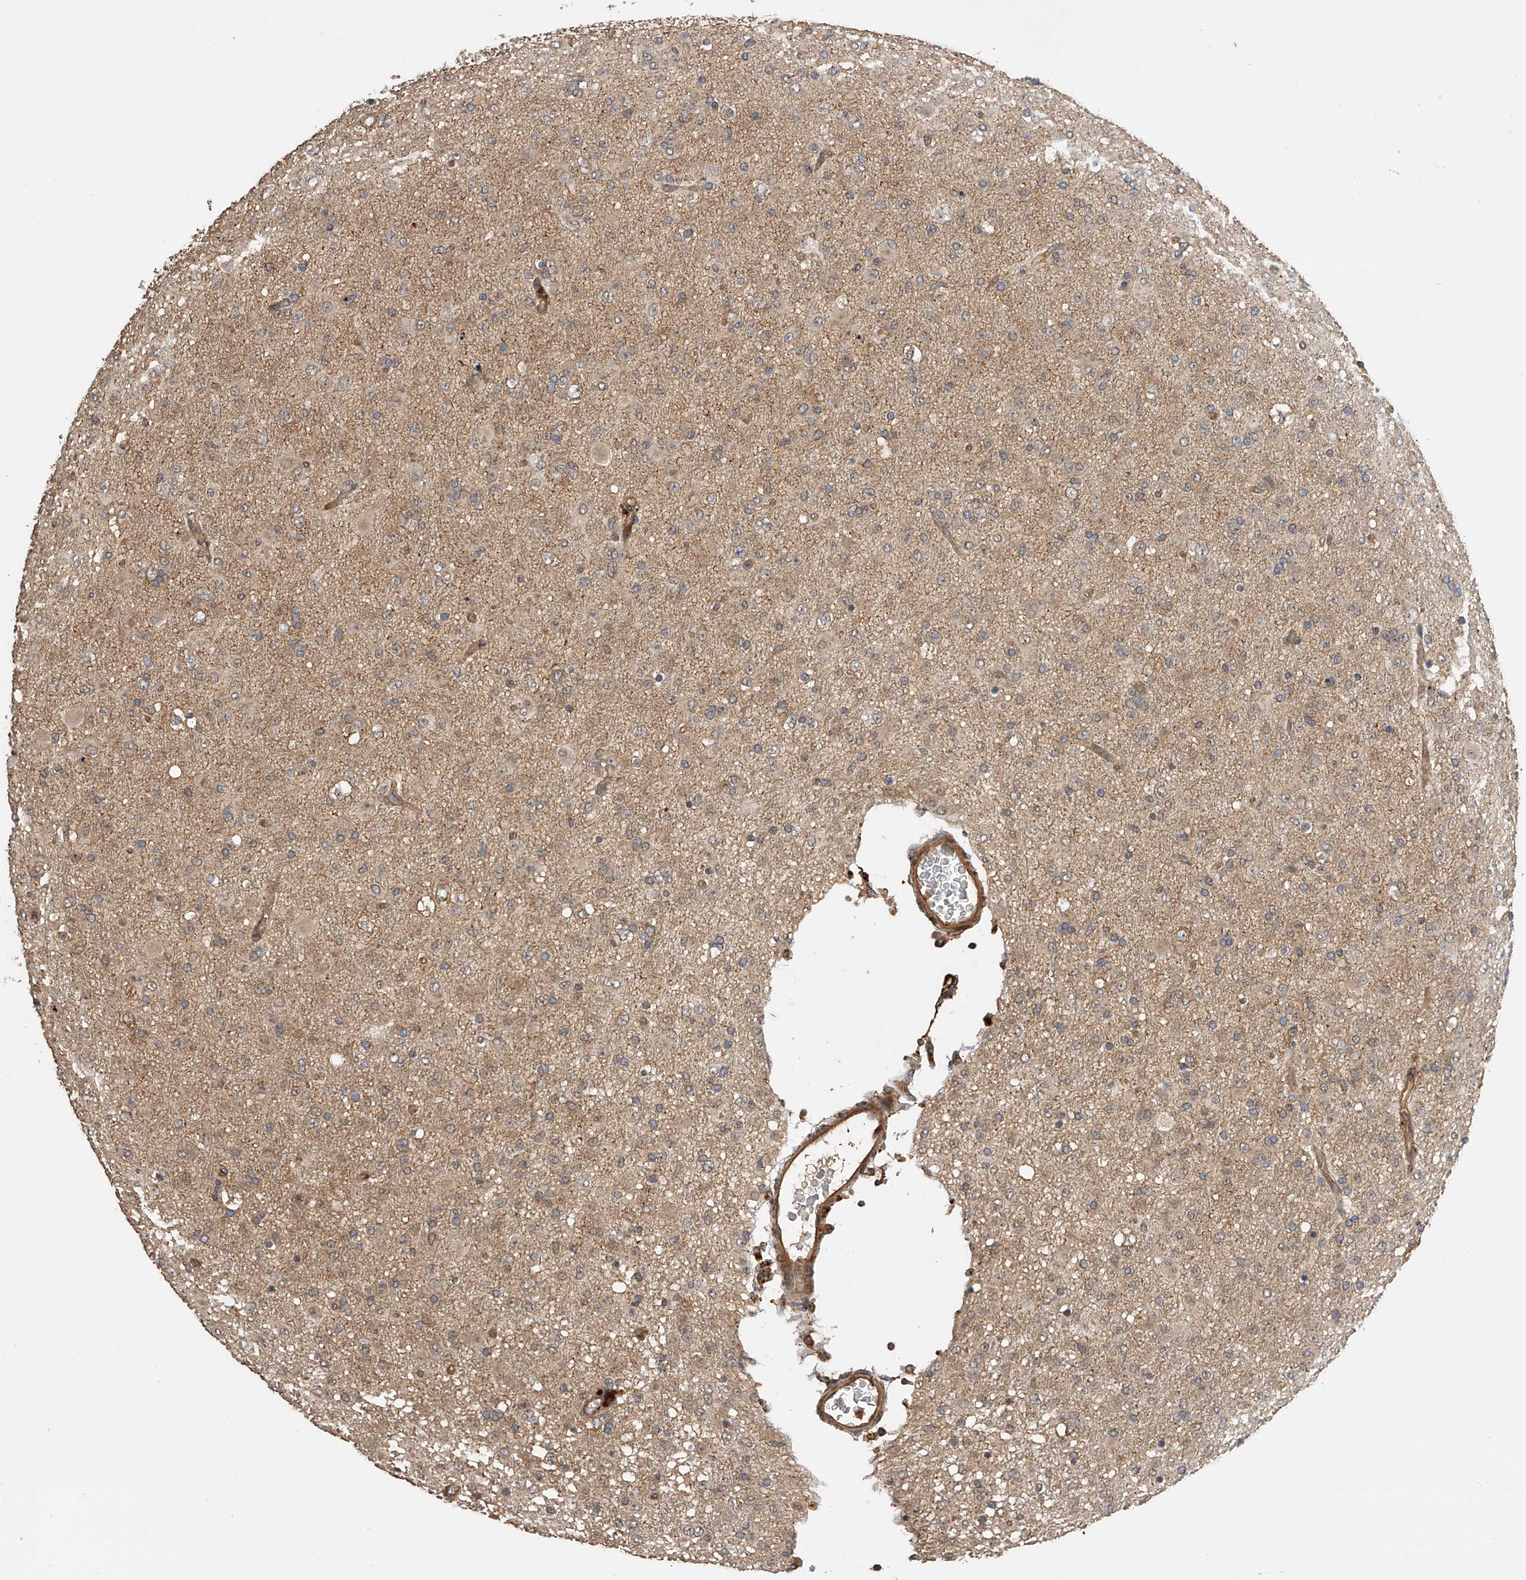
{"staining": {"intensity": "negative", "quantity": "none", "location": "none"}, "tissue": "glioma", "cell_type": "Tumor cells", "image_type": "cancer", "snomed": [{"axis": "morphology", "description": "Glioma, malignant, Low grade"}, {"axis": "topography", "description": "Brain"}], "caption": "Immunohistochemistry (IHC) photomicrograph of neoplastic tissue: malignant glioma (low-grade) stained with DAB (3,3'-diaminobenzidine) shows no significant protein positivity in tumor cells.", "gene": "PTPRA", "patient": {"sex": "male", "age": 65}}